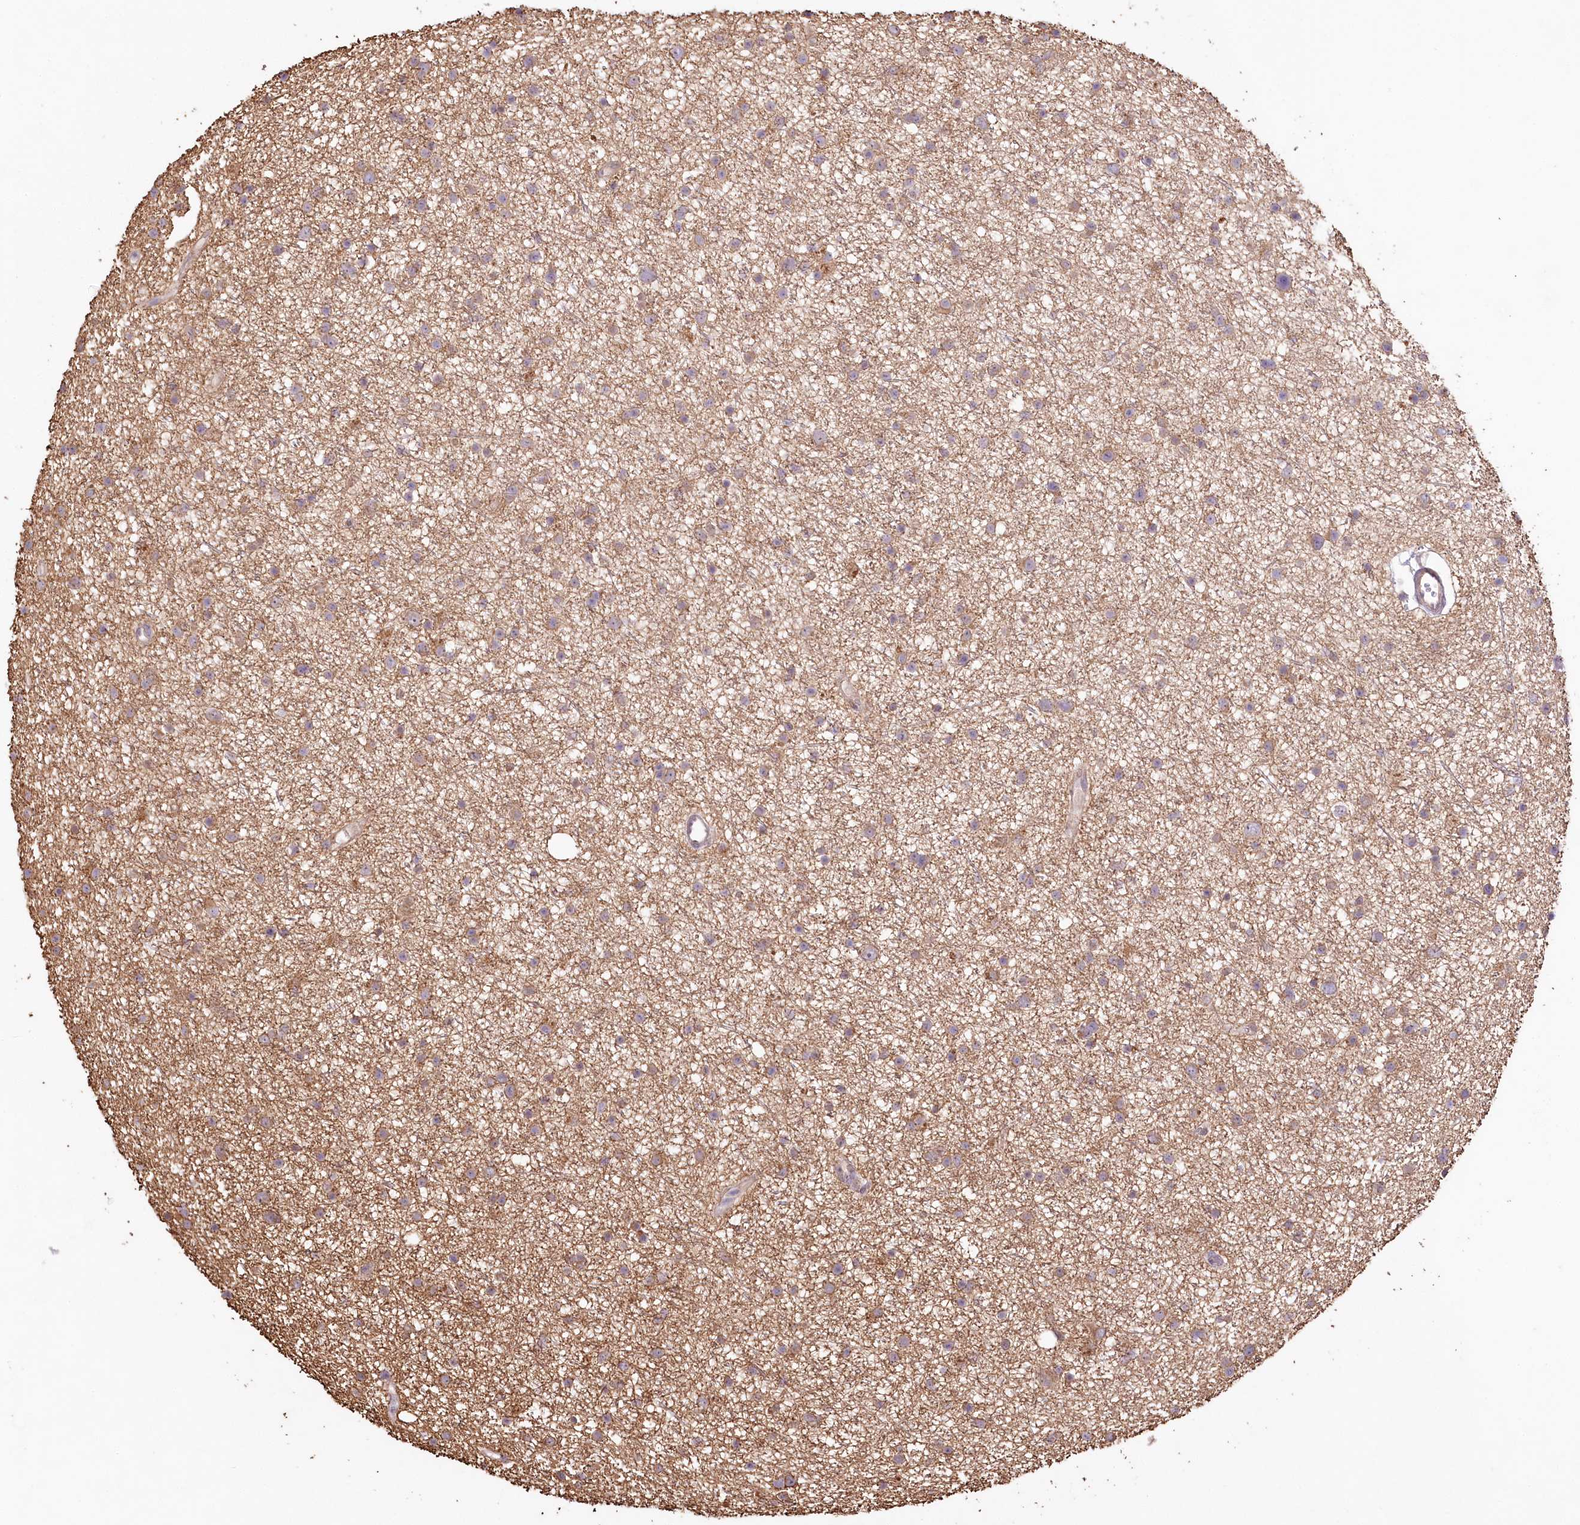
{"staining": {"intensity": "moderate", "quantity": ">75%", "location": "cytoplasmic/membranous"}, "tissue": "glioma", "cell_type": "Tumor cells", "image_type": "cancer", "snomed": [{"axis": "morphology", "description": "Glioma, malignant, Low grade"}, {"axis": "topography", "description": "Cerebral cortex"}], "caption": "This image demonstrates immunohistochemistry staining of human glioma, with medium moderate cytoplasmic/membranous positivity in about >75% of tumor cells.", "gene": "PYROXD1", "patient": {"sex": "female", "age": 39}}